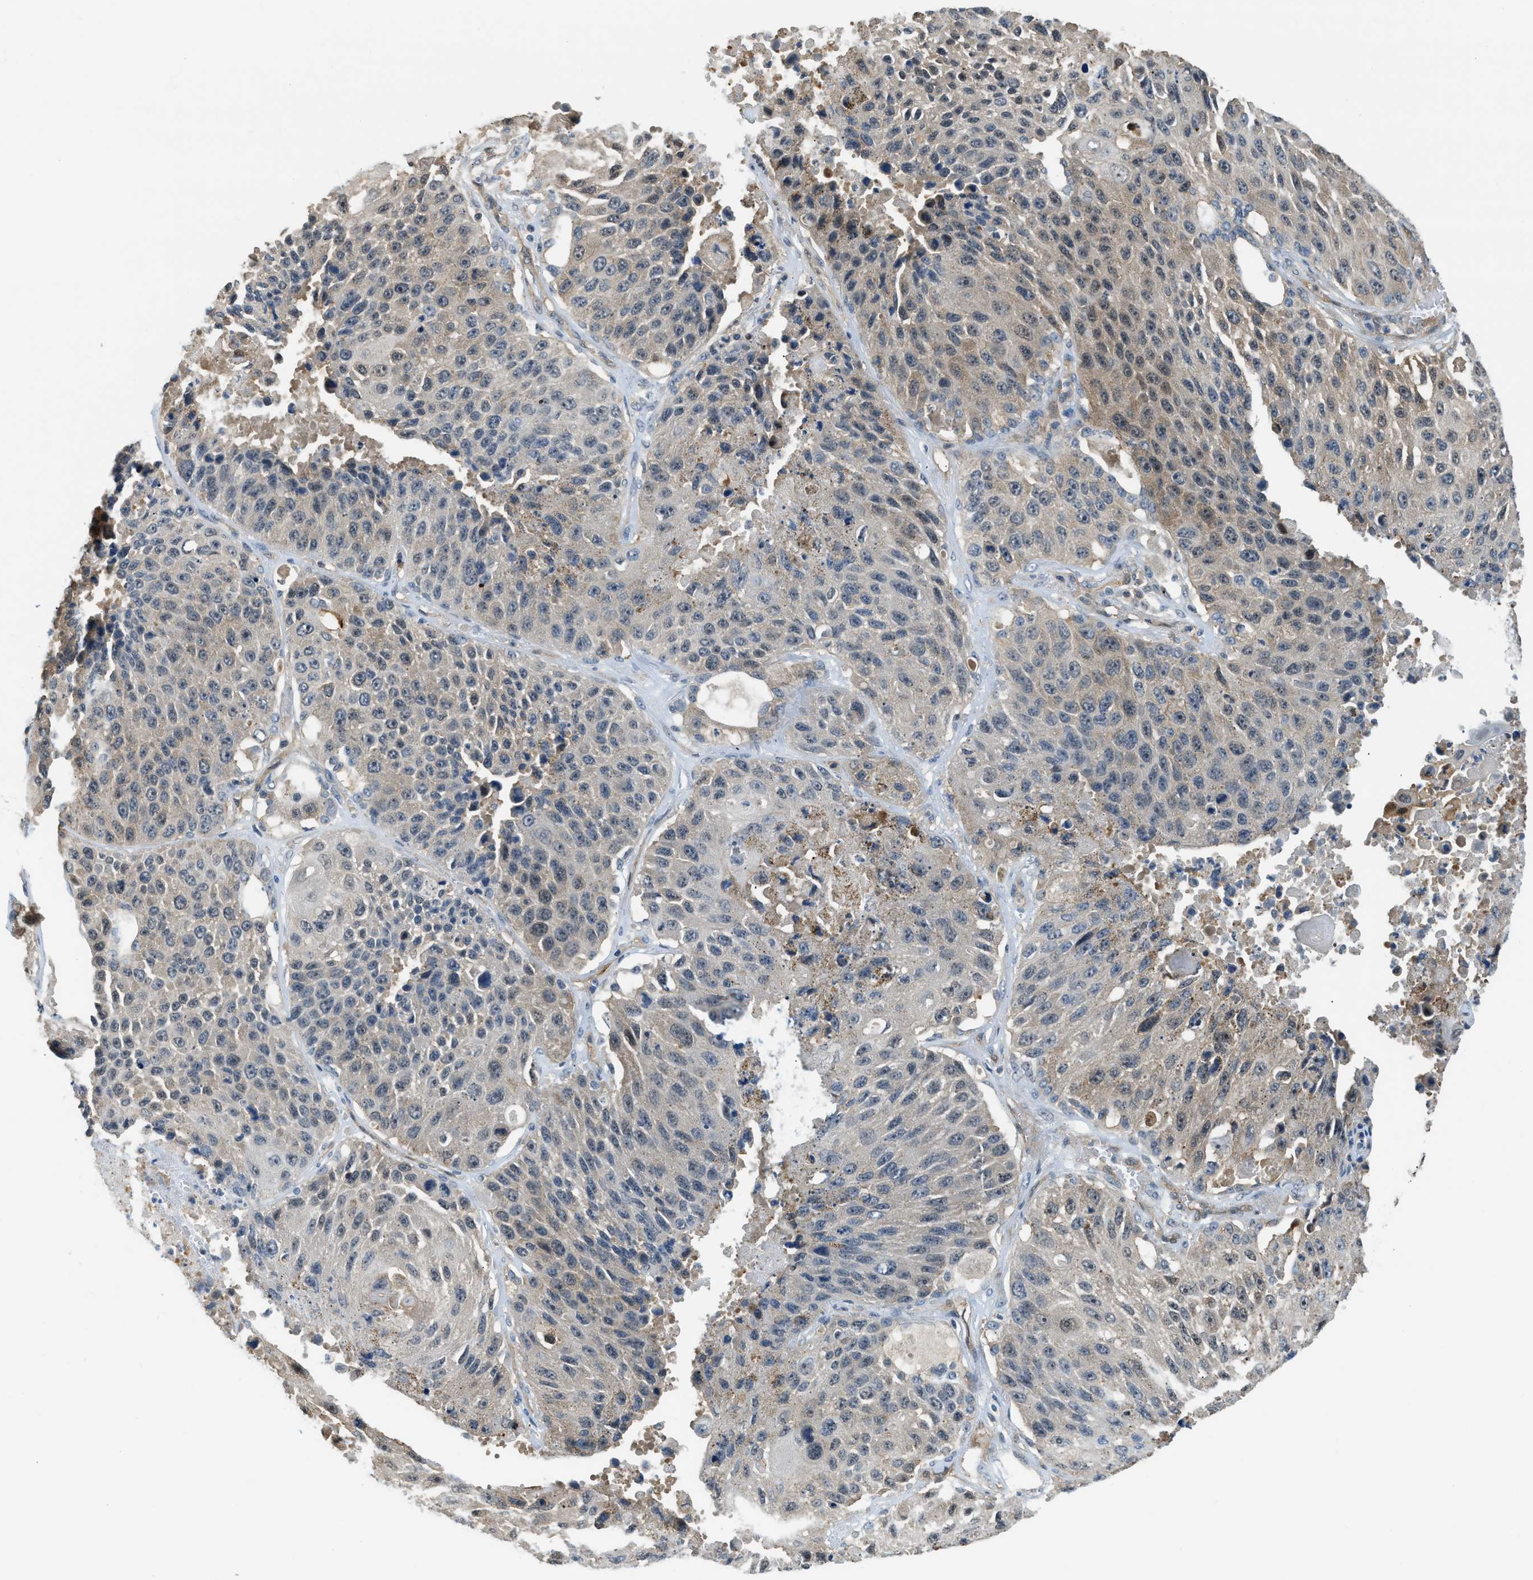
{"staining": {"intensity": "weak", "quantity": "<25%", "location": "cytoplasmic/membranous"}, "tissue": "lung cancer", "cell_type": "Tumor cells", "image_type": "cancer", "snomed": [{"axis": "morphology", "description": "Squamous cell carcinoma, NOS"}, {"axis": "topography", "description": "Lung"}], "caption": "Histopathology image shows no protein expression in tumor cells of squamous cell carcinoma (lung) tissue.", "gene": "CBLB", "patient": {"sex": "male", "age": 61}}